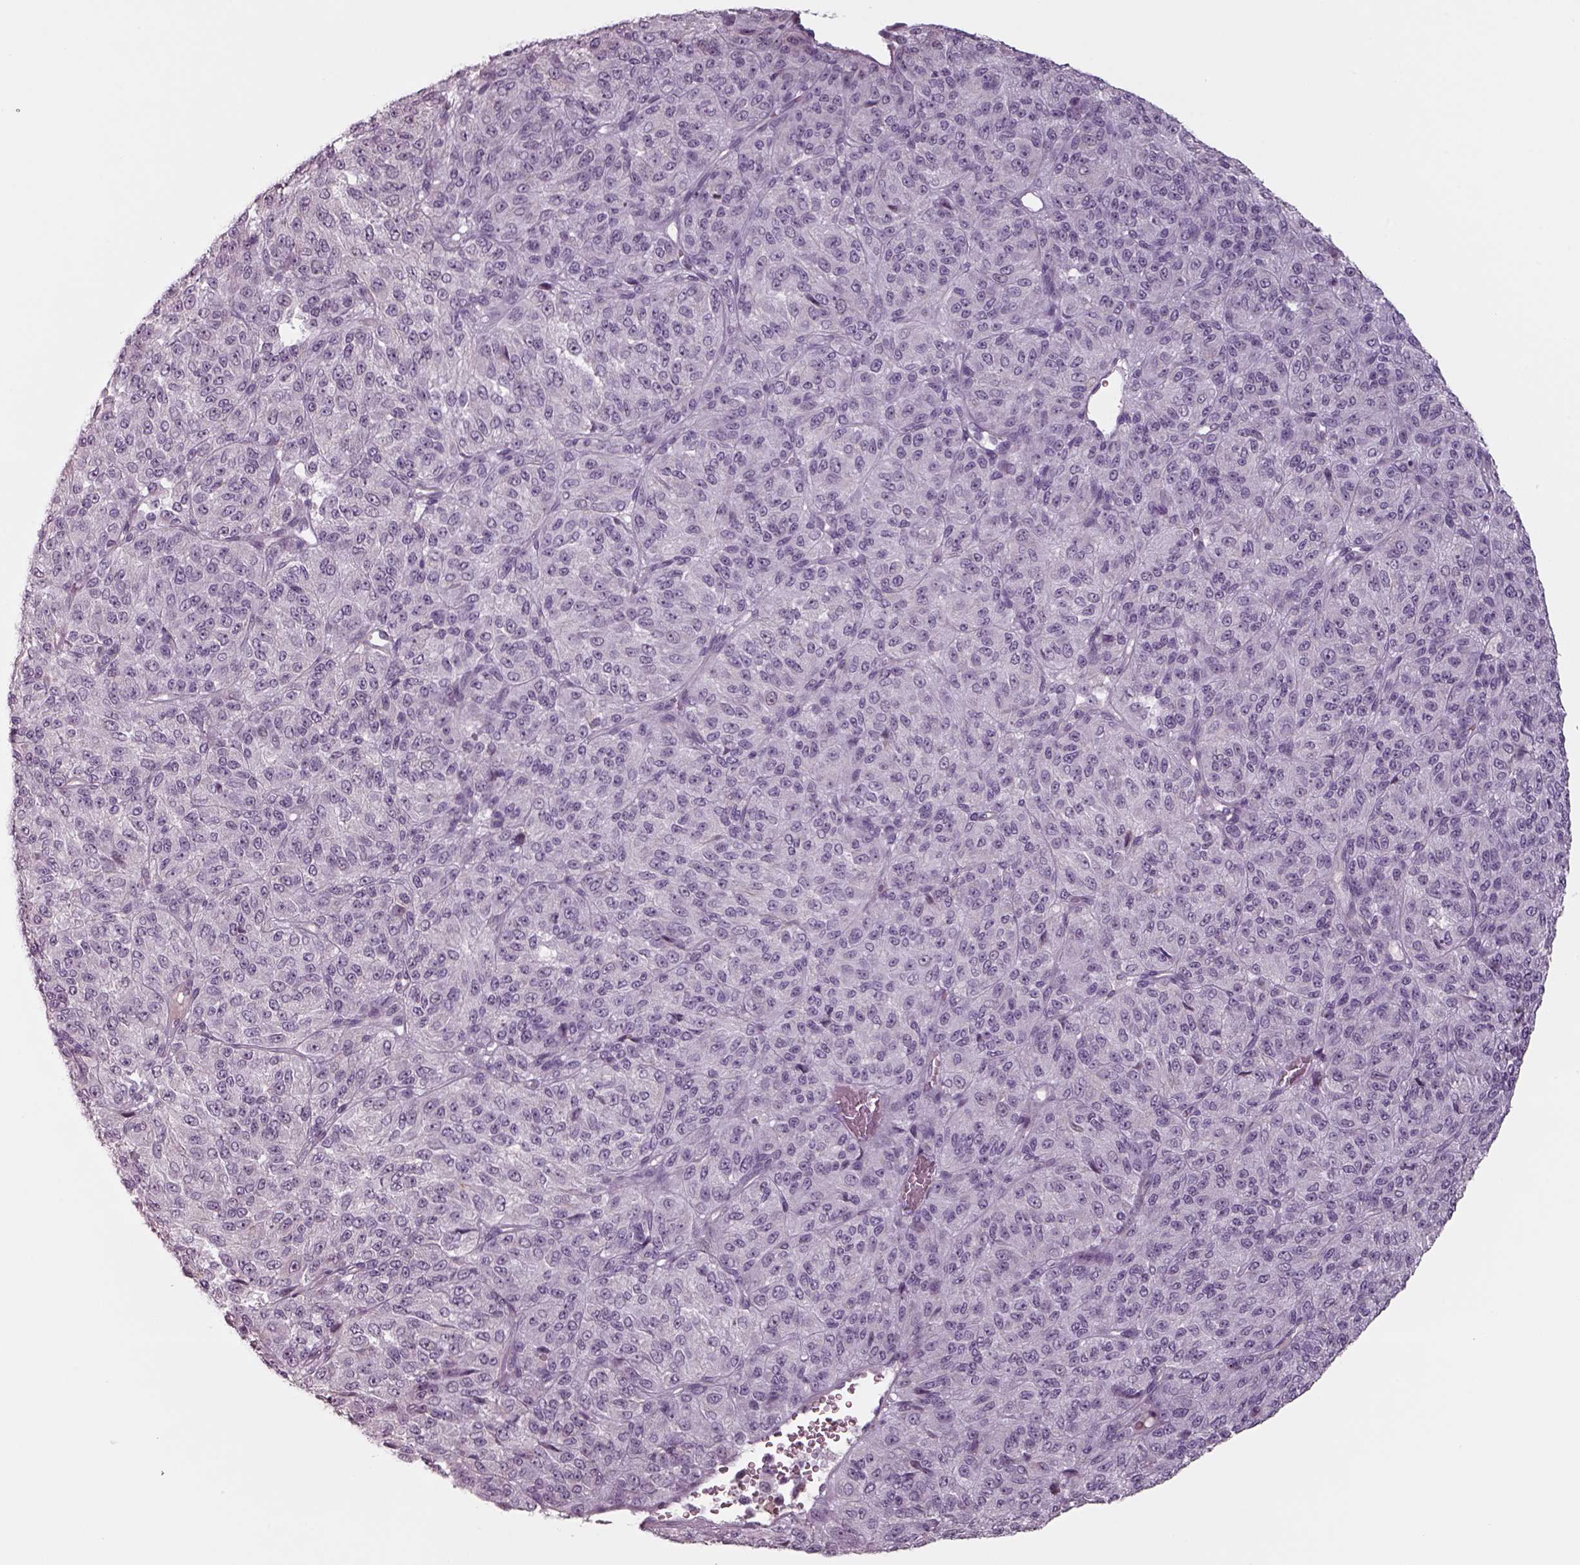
{"staining": {"intensity": "negative", "quantity": "none", "location": "none"}, "tissue": "melanoma", "cell_type": "Tumor cells", "image_type": "cancer", "snomed": [{"axis": "morphology", "description": "Malignant melanoma, Metastatic site"}, {"axis": "topography", "description": "Brain"}], "caption": "There is no significant expression in tumor cells of malignant melanoma (metastatic site).", "gene": "SEPTIN14", "patient": {"sex": "female", "age": 56}}